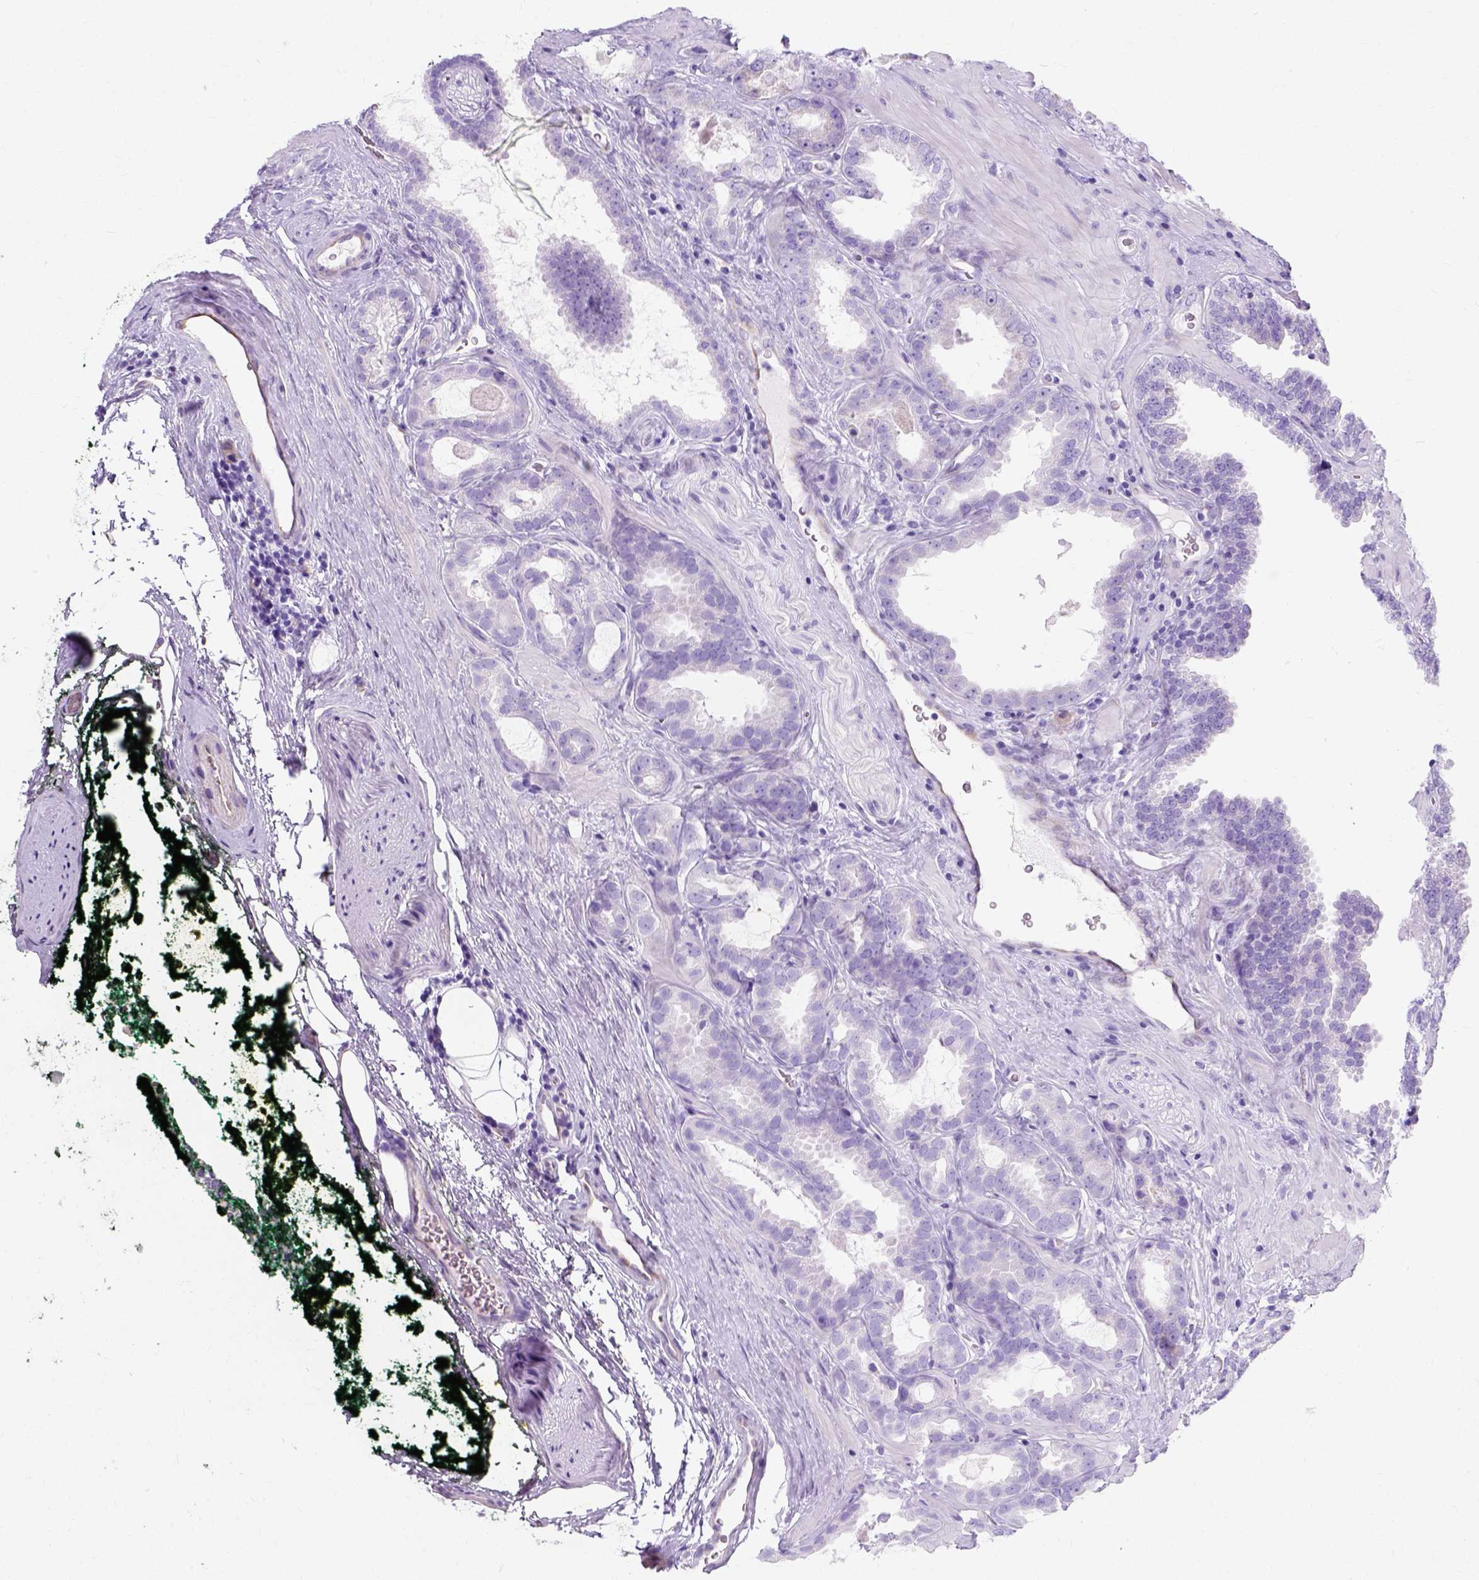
{"staining": {"intensity": "negative", "quantity": "none", "location": "none"}, "tissue": "prostate cancer", "cell_type": "Tumor cells", "image_type": "cancer", "snomed": [{"axis": "morphology", "description": "Adenocarcinoma, NOS"}, {"axis": "topography", "description": "Prostate"}], "caption": "An immunohistochemistry histopathology image of prostate adenocarcinoma is shown. There is no staining in tumor cells of prostate adenocarcinoma.", "gene": "MYH15", "patient": {"sex": "male", "age": 64}}